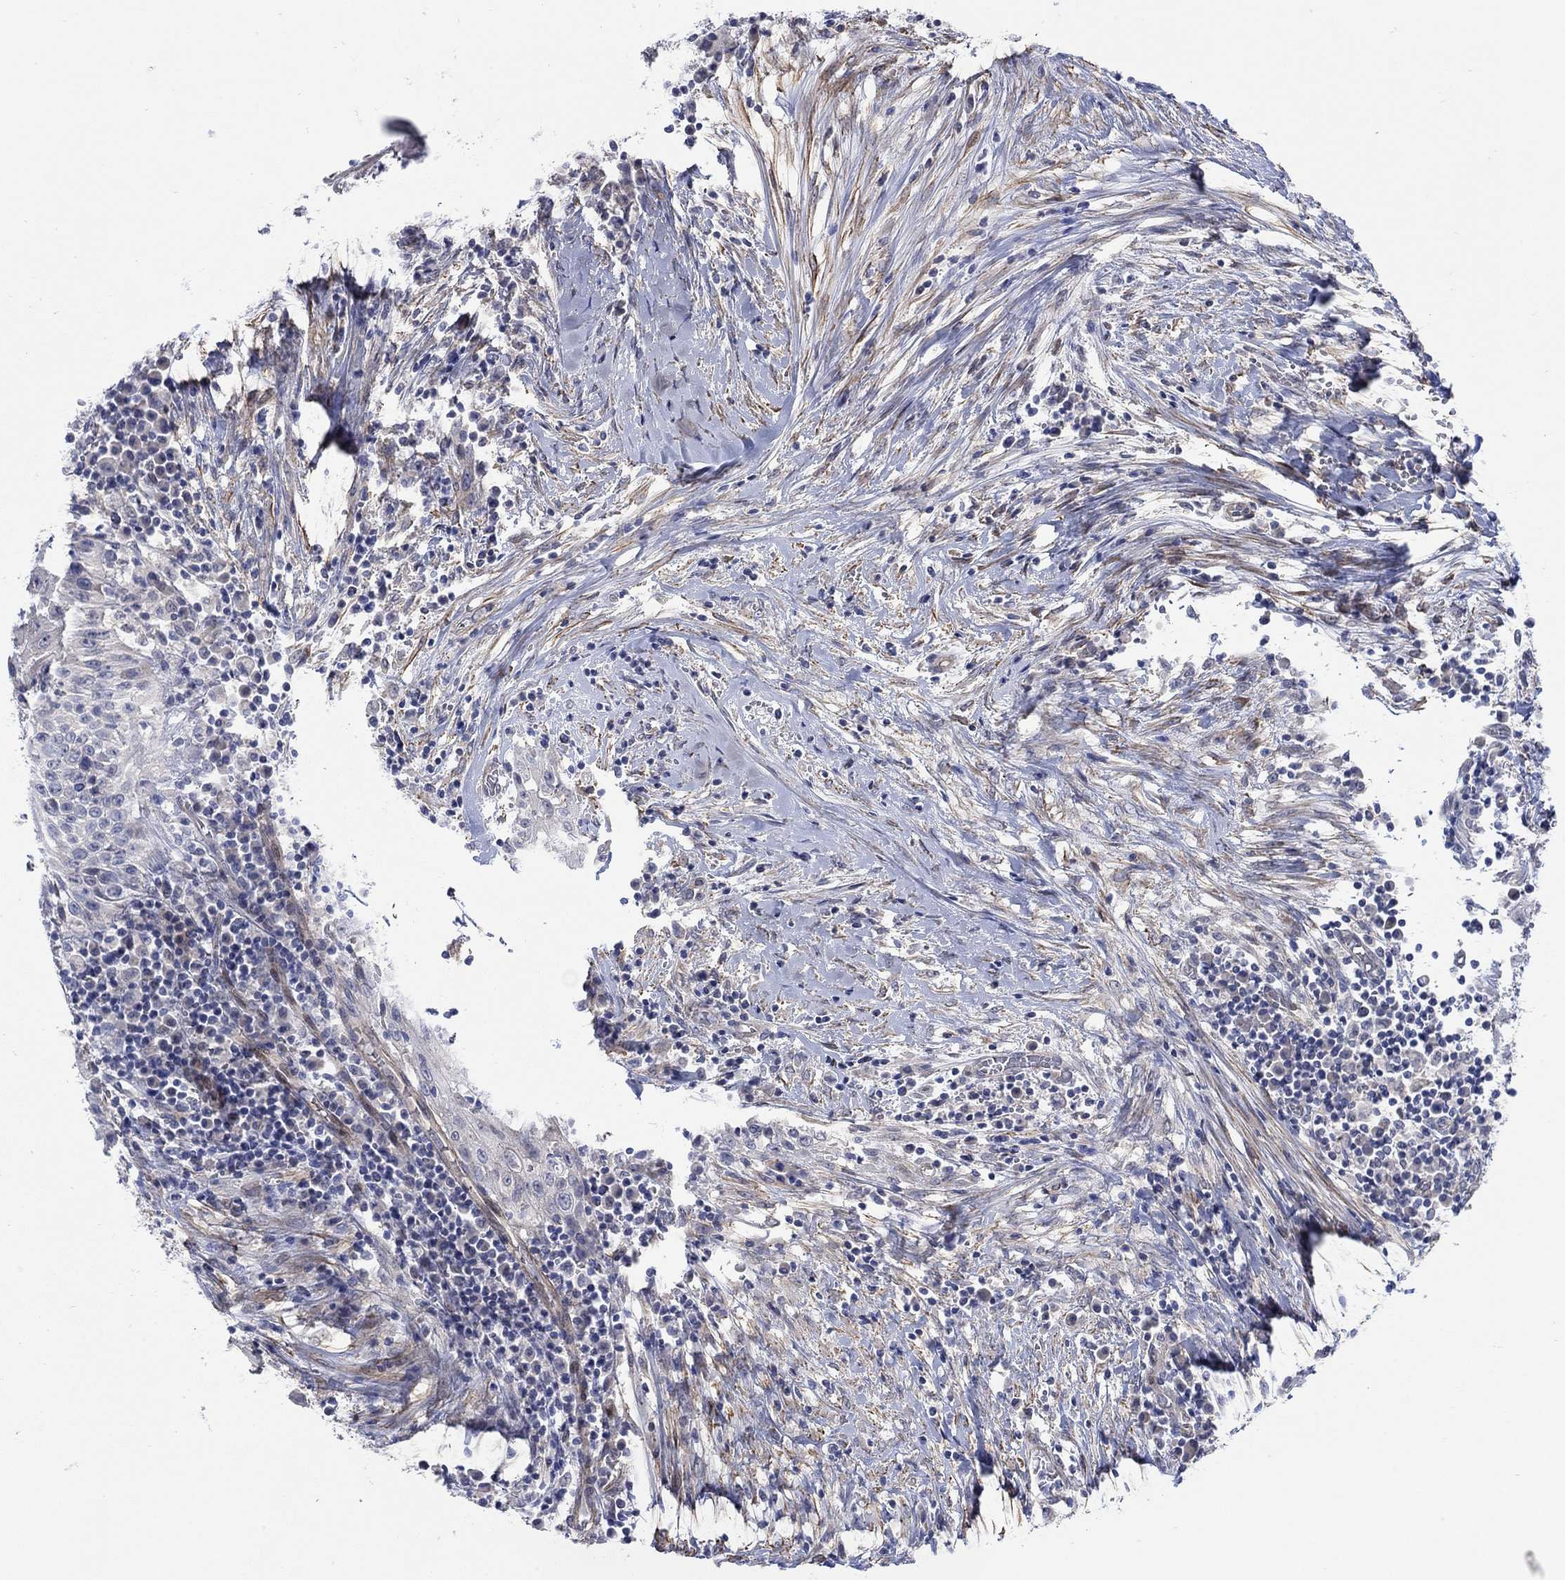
{"staining": {"intensity": "moderate", "quantity": "<25%", "location": "cytoplasmic/membranous"}, "tissue": "head and neck cancer", "cell_type": "Tumor cells", "image_type": "cancer", "snomed": [{"axis": "morphology", "description": "Squamous cell carcinoma, NOS"}, {"axis": "topography", "description": "Oral tissue"}, {"axis": "topography", "description": "Head-Neck"}], "caption": "Immunohistochemistry (IHC) of squamous cell carcinoma (head and neck) displays low levels of moderate cytoplasmic/membranous expression in about <25% of tumor cells.", "gene": "SCN7A", "patient": {"sex": "male", "age": 58}}